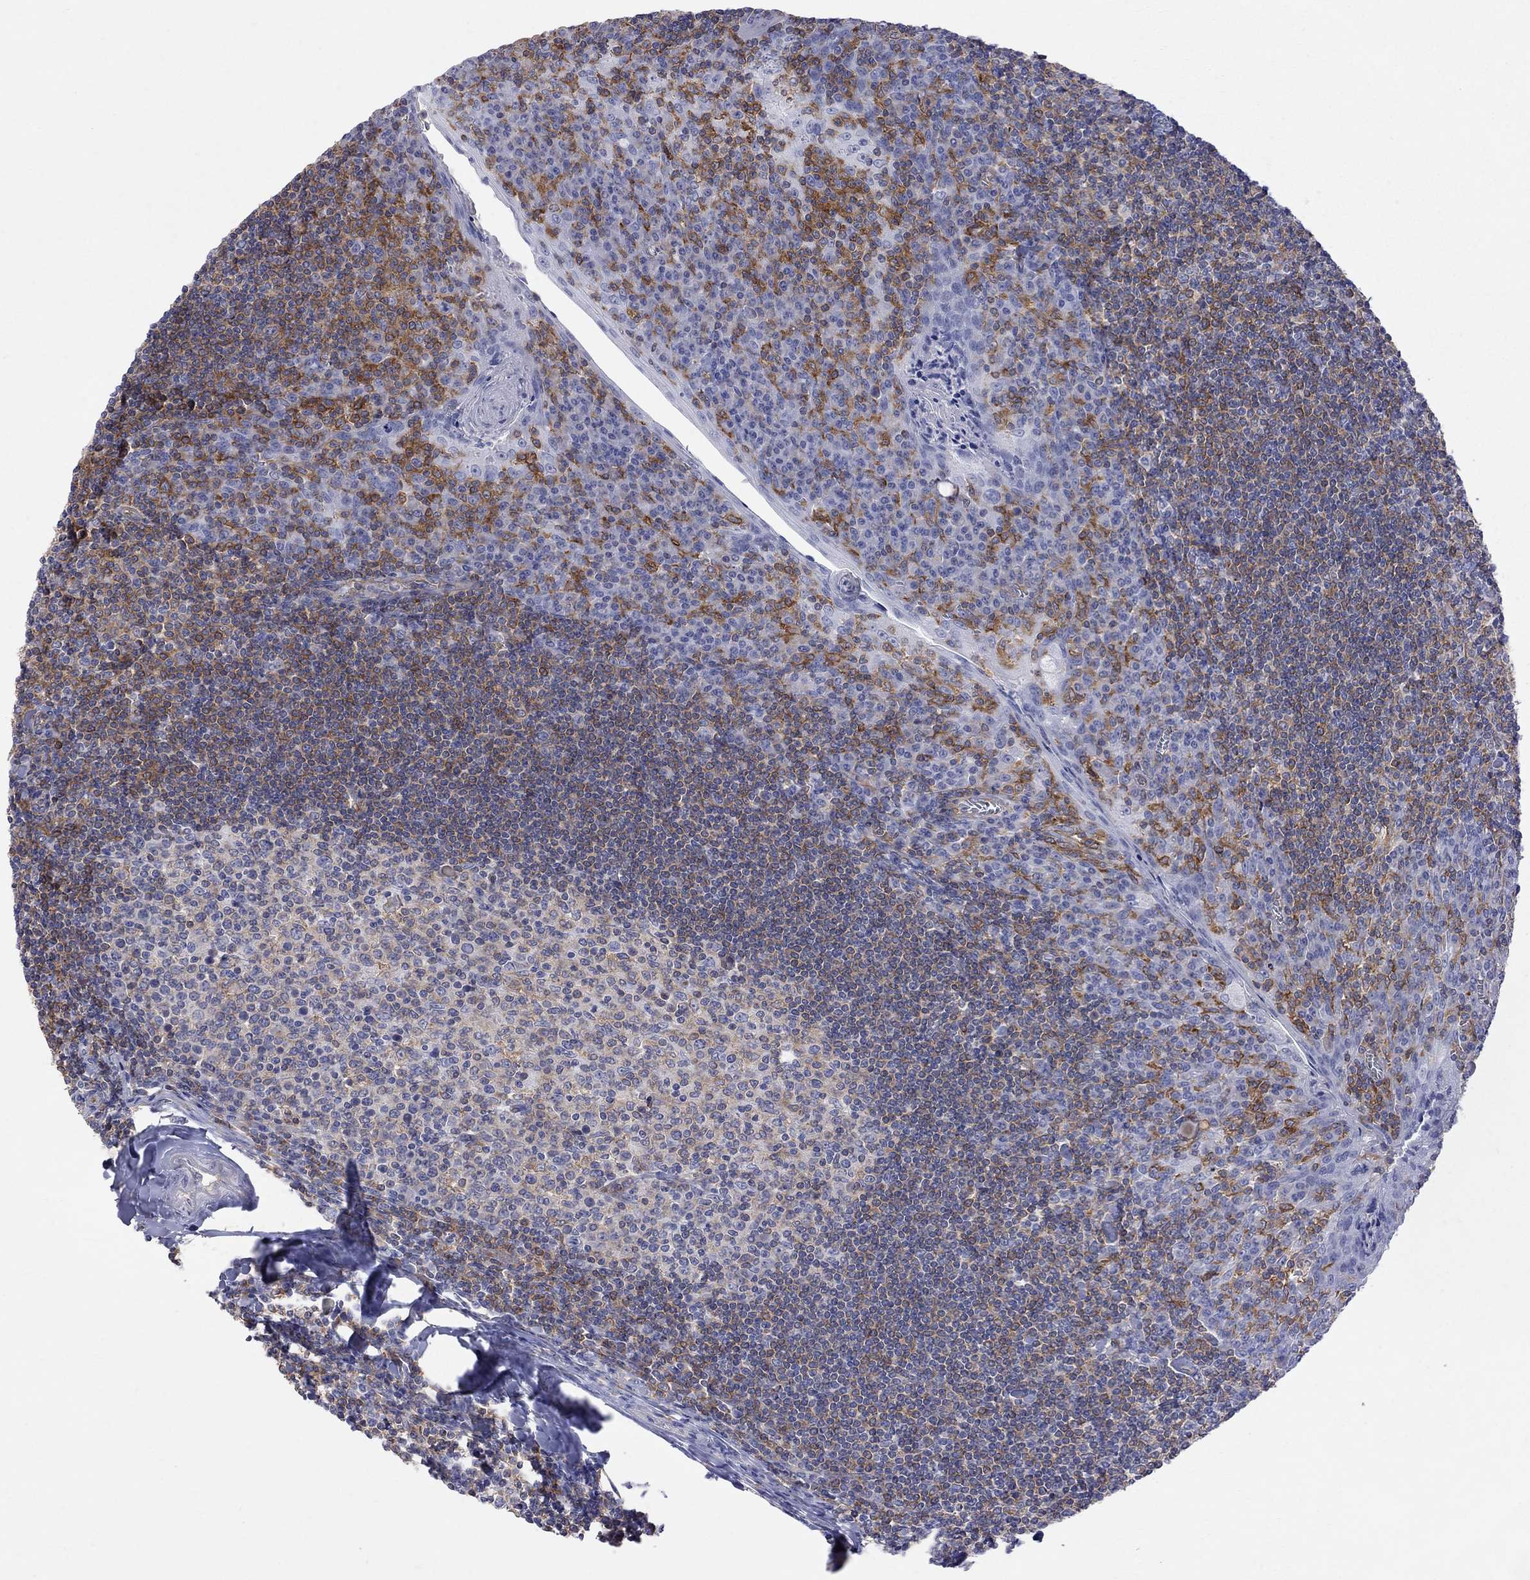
{"staining": {"intensity": "moderate", "quantity": "25%-75%", "location": "cytoplasmic/membranous"}, "tissue": "tonsil", "cell_type": "Germinal center cells", "image_type": "normal", "snomed": [{"axis": "morphology", "description": "Normal tissue, NOS"}, {"axis": "topography", "description": "Tonsil"}], "caption": "Immunohistochemistry (IHC) (DAB) staining of benign tonsil demonstrates moderate cytoplasmic/membranous protein staining in about 25%-75% of germinal center cells.", "gene": "ABI3", "patient": {"sex": "female", "age": 12}}